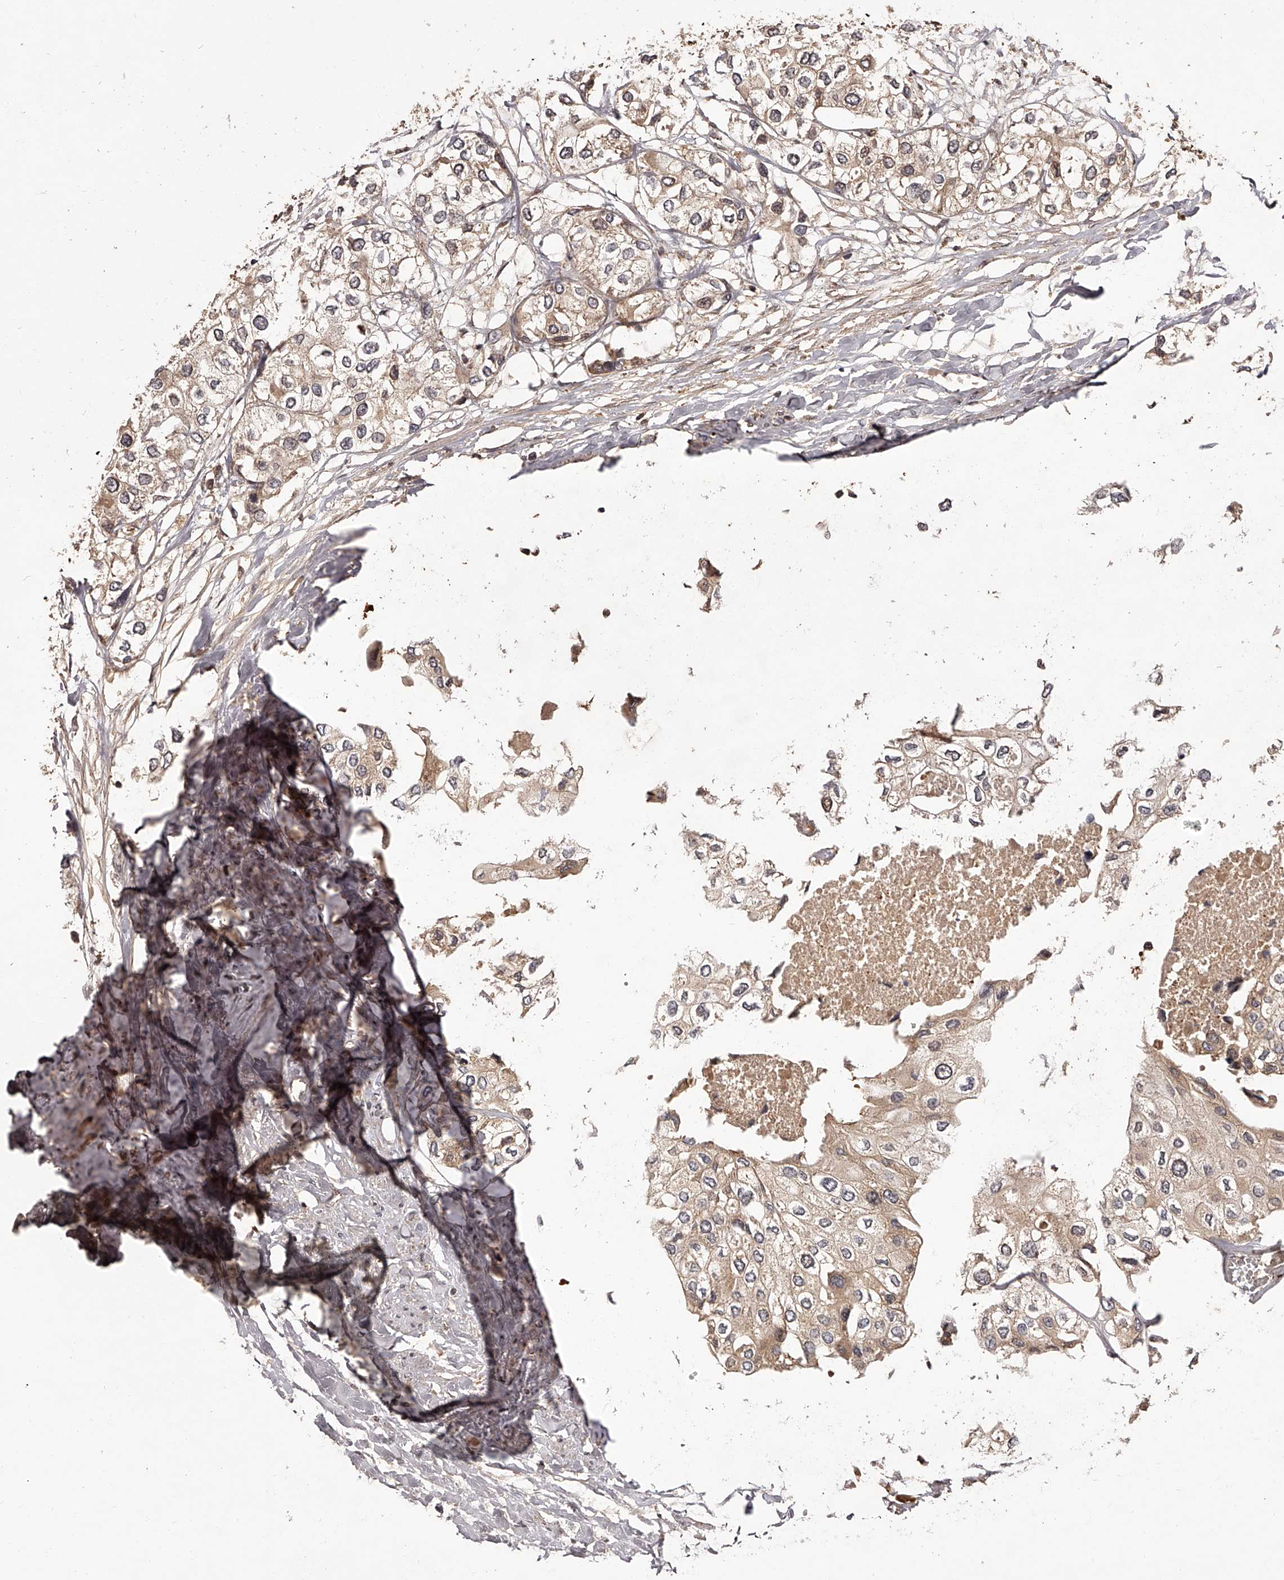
{"staining": {"intensity": "weak", "quantity": "25%-75%", "location": "cytoplasmic/membranous"}, "tissue": "urothelial cancer", "cell_type": "Tumor cells", "image_type": "cancer", "snomed": [{"axis": "morphology", "description": "Urothelial carcinoma, High grade"}, {"axis": "topography", "description": "Urinary bladder"}], "caption": "IHC (DAB (3,3'-diaminobenzidine)) staining of high-grade urothelial carcinoma displays weak cytoplasmic/membranous protein positivity in about 25%-75% of tumor cells.", "gene": "CRYZL1", "patient": {"sex": "male", "age": 64}}